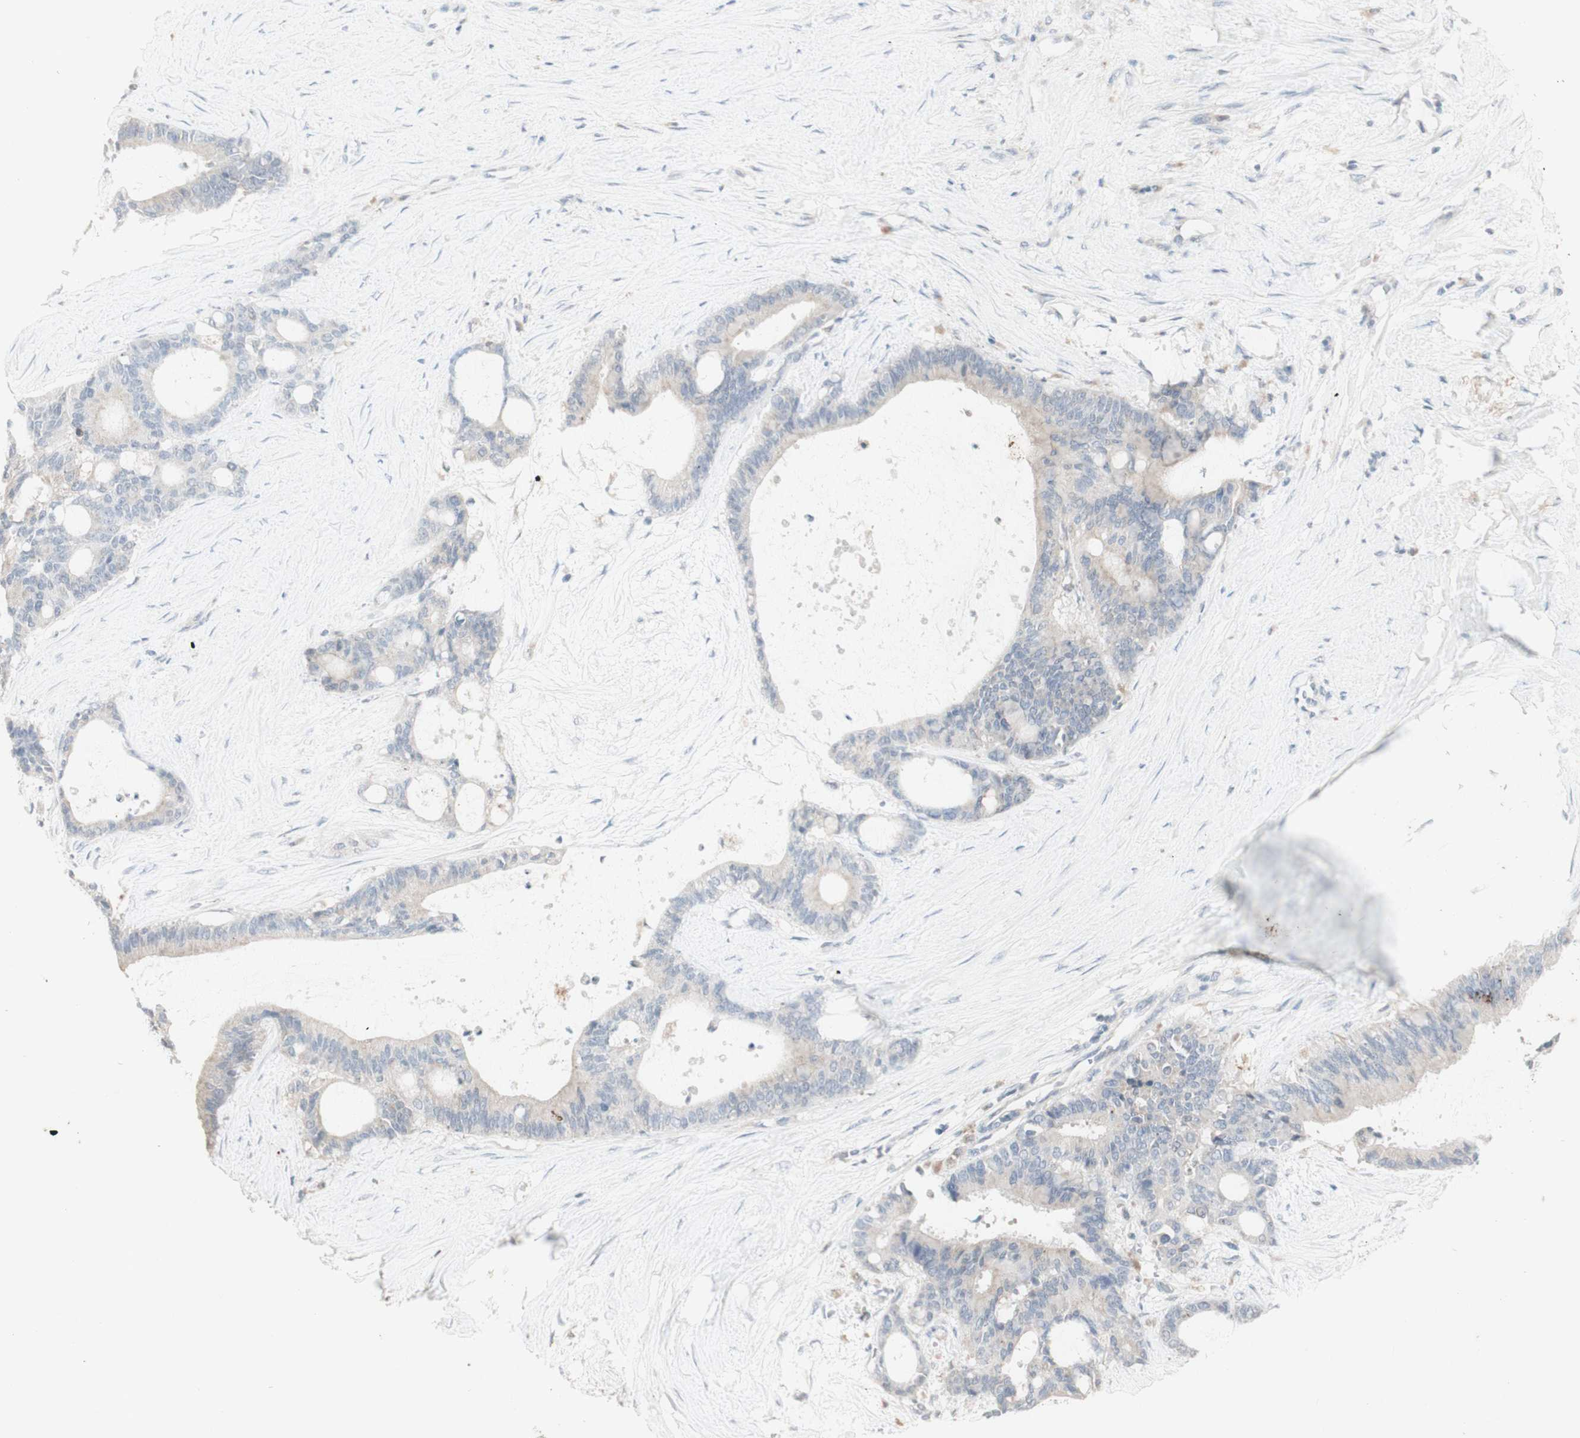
{"staining": {"intensity": "negative", "quantity": "none", "location": "none"}, "tissue": "liver cancer", "cell_type": "Tumor cells", "image_type": "cancer", "snomed": [{"axis": "morphology", "description": "Cholangiocarcinoma"}, {"axis": "topography", "description": "Liver"}], "caption": "The histopathology image shows no staining of tumor cells in liver cancer.", "gene": "ATP6V1B1", "patient": {"sex": "female", "age": 73}}